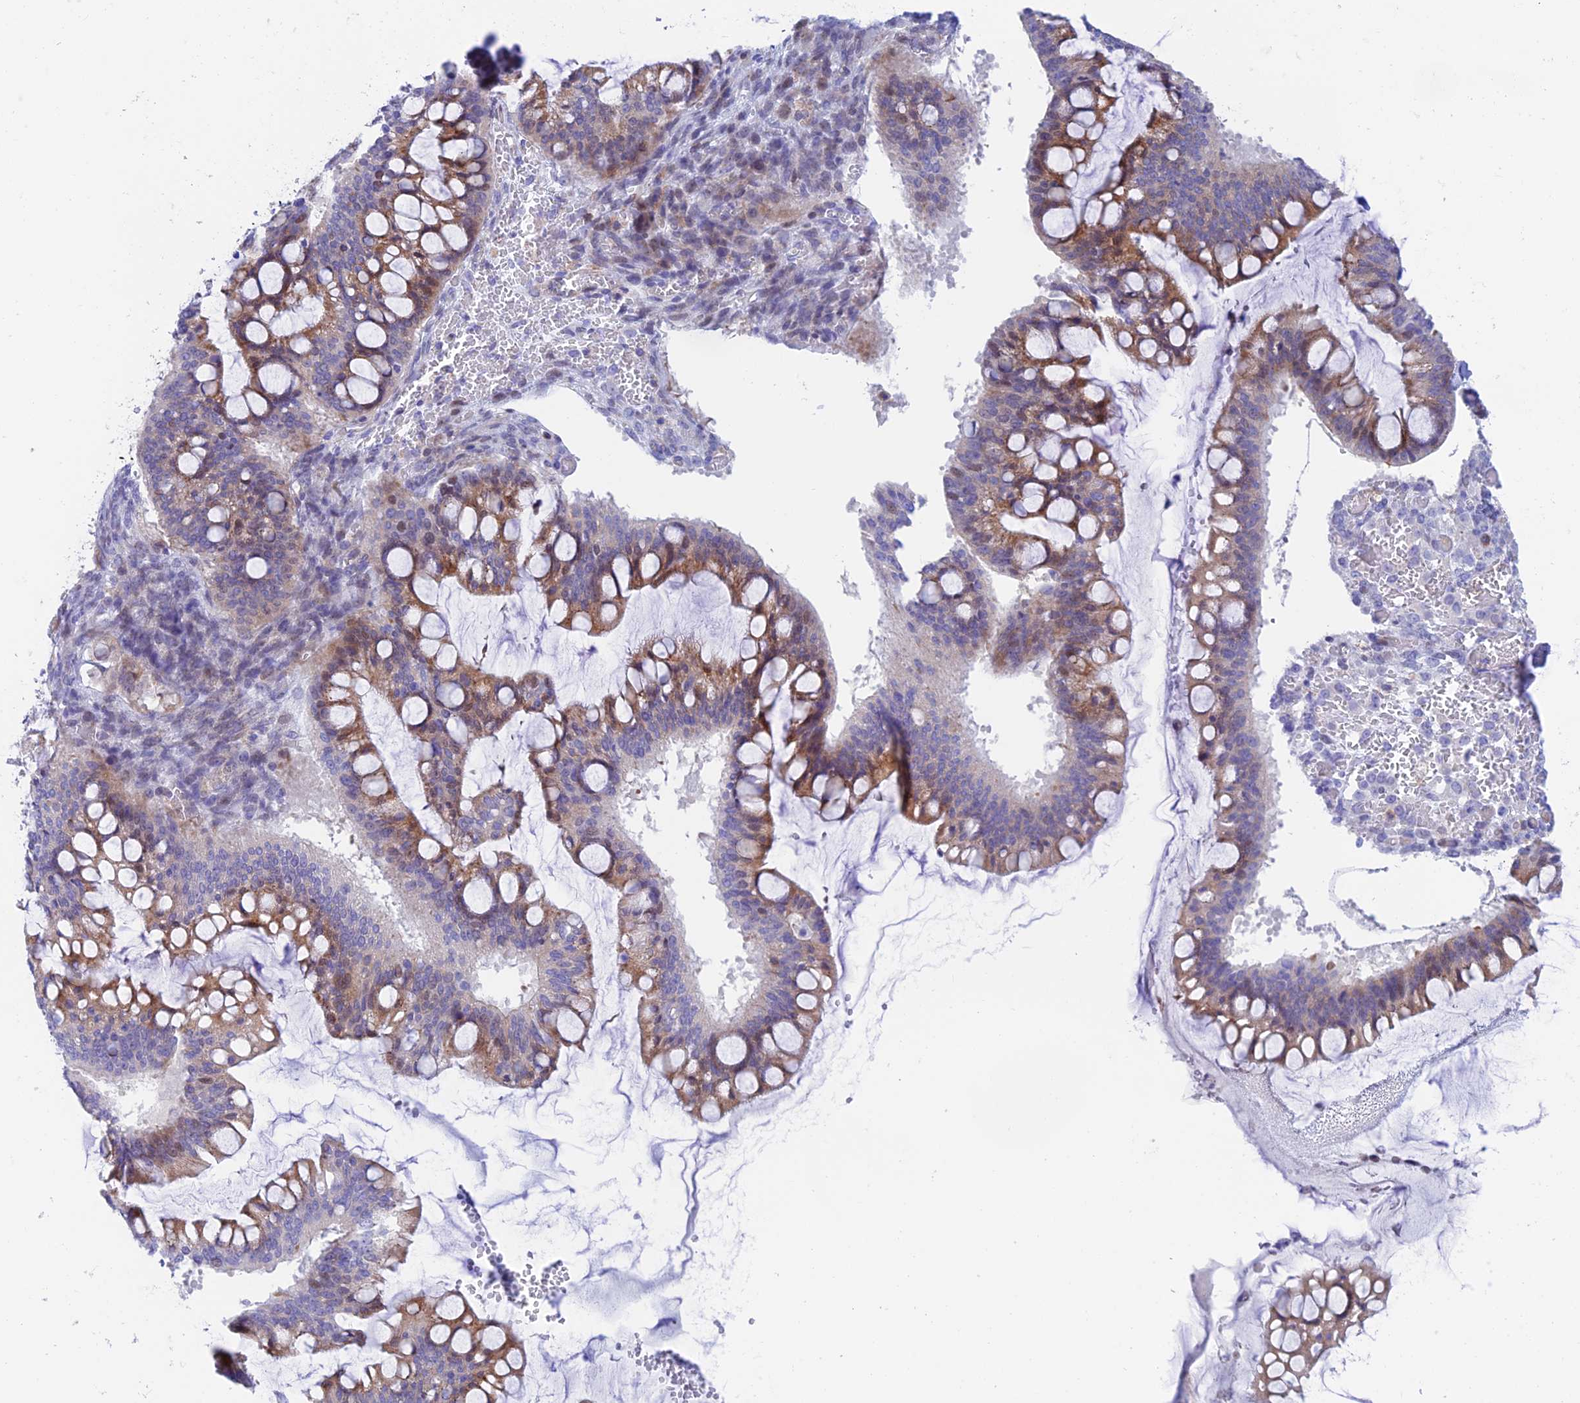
{"staining": {"intensity": "moderate", "quantity": "25%-75%", "location": "cytoplasmic/membranous"}, "tissue": "ovarian cancer", "cell_type": "Tumor cells", "image_type": "cancer", "snomed": [{"axis": "morphology", "description": "Cystadenocarcinoma, mucinous, NOS"}, {"axis": "topography", "description": "Ovary"}], "caption": "Immunohistochemistry (DAB) staining of ovarian cancer (mucinous cystadenocarcinoma) displays moderate cytoplasmic/membranous protein expression in approximately 25%-75% of tumor cells.", "gene": "PRIM1", "patient": {"sex": "female", "age": 73}}